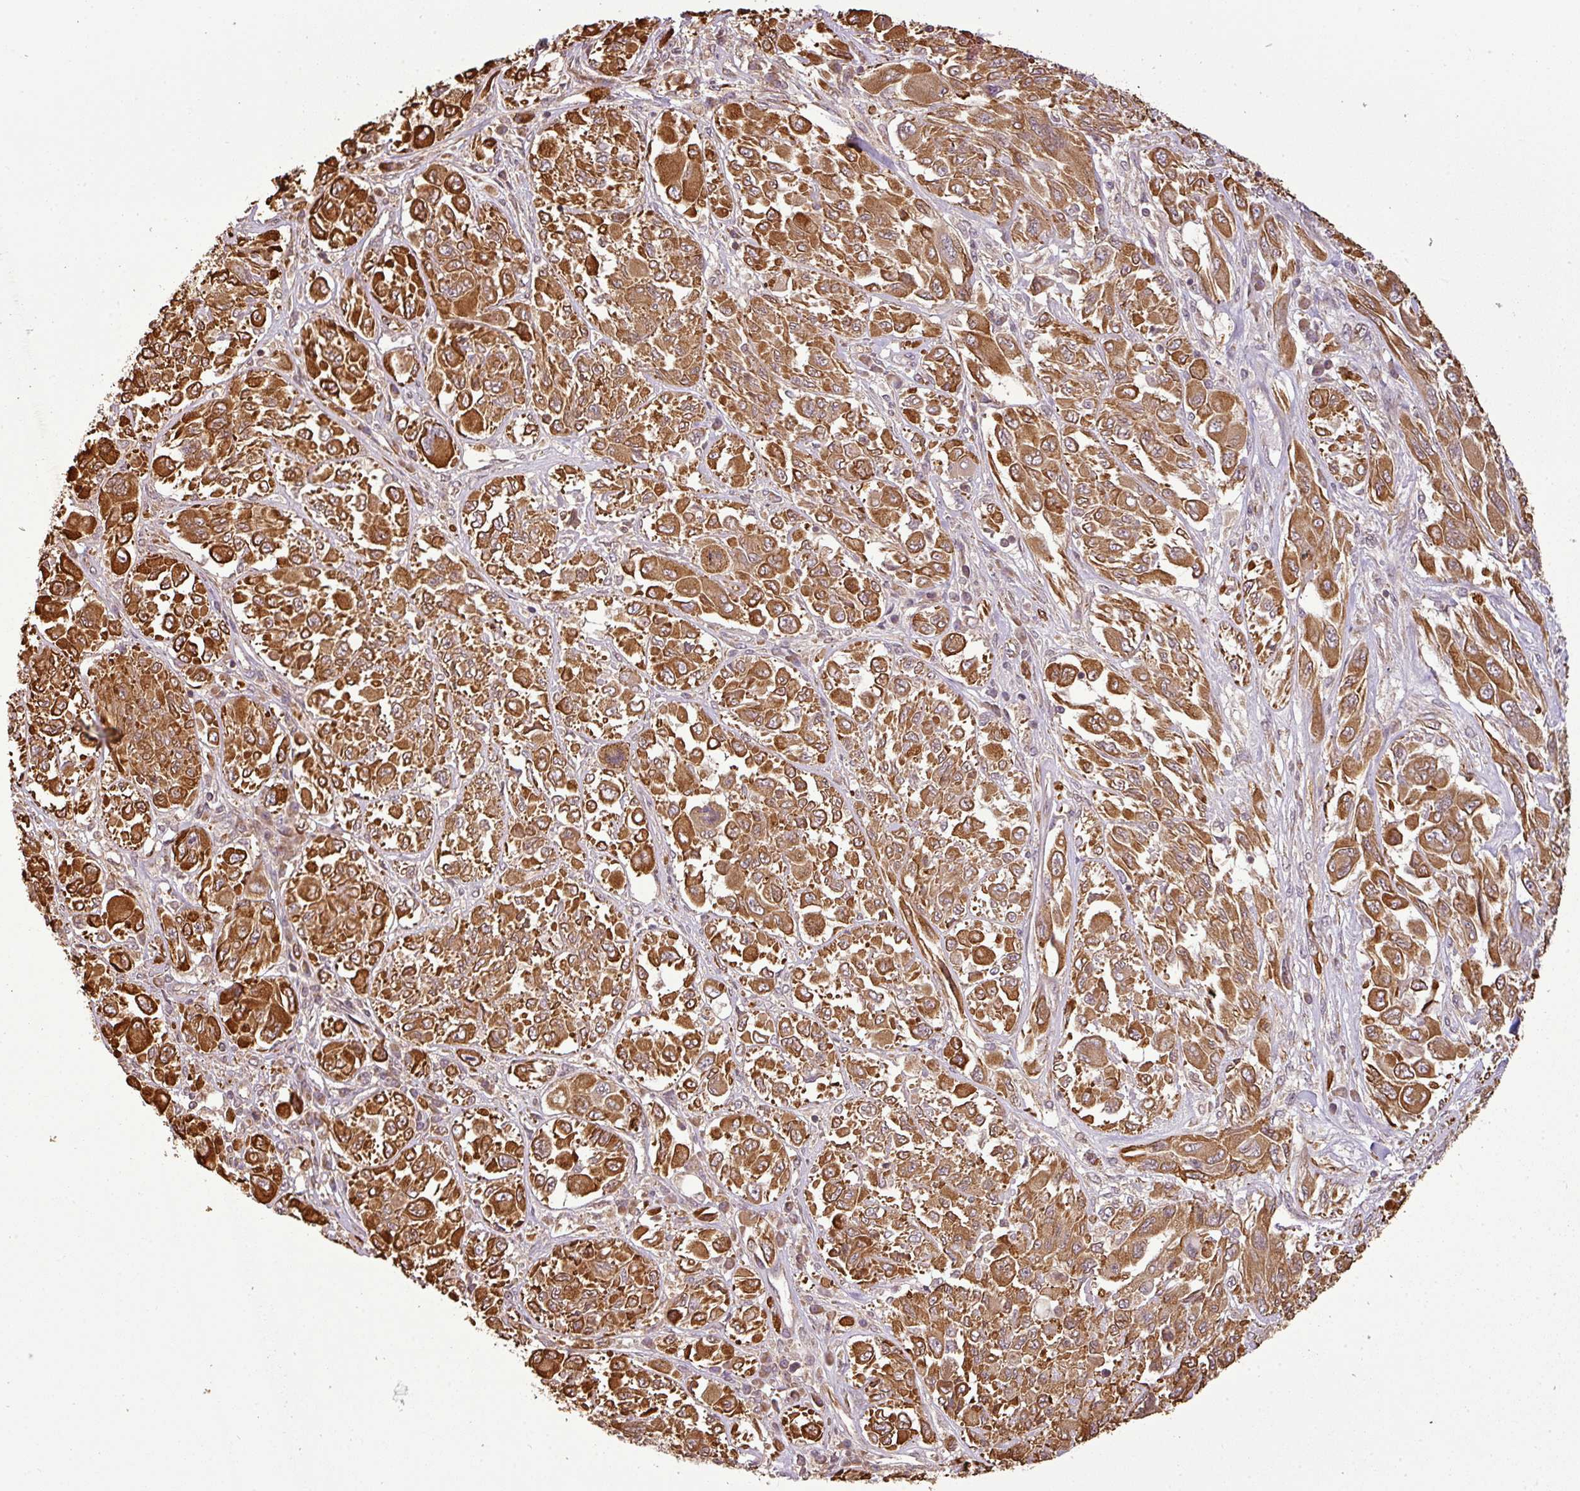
{"staining": {"intensity": "strong", "quantity": ">75%", "location": "cytoplasmic/membranous"}, "tissue": "melanoma", "cell_type": "Tumor cells", "image_type": "cancer", "snomed": [{"axis": "morphology", "description": "Malignant melanoma, NOS"}, {"axis": "topography", "description": "Skin"}], "caption": "DAB (3,3'-diaminobenzidine) immunohistochemical staining of malignant melanoma demonstrates strong cytoplasmic/membranous protein staining in about >75% of tumor cells.", "gene": "FAIM", "patient": {"sex": "female", "age": 91}}